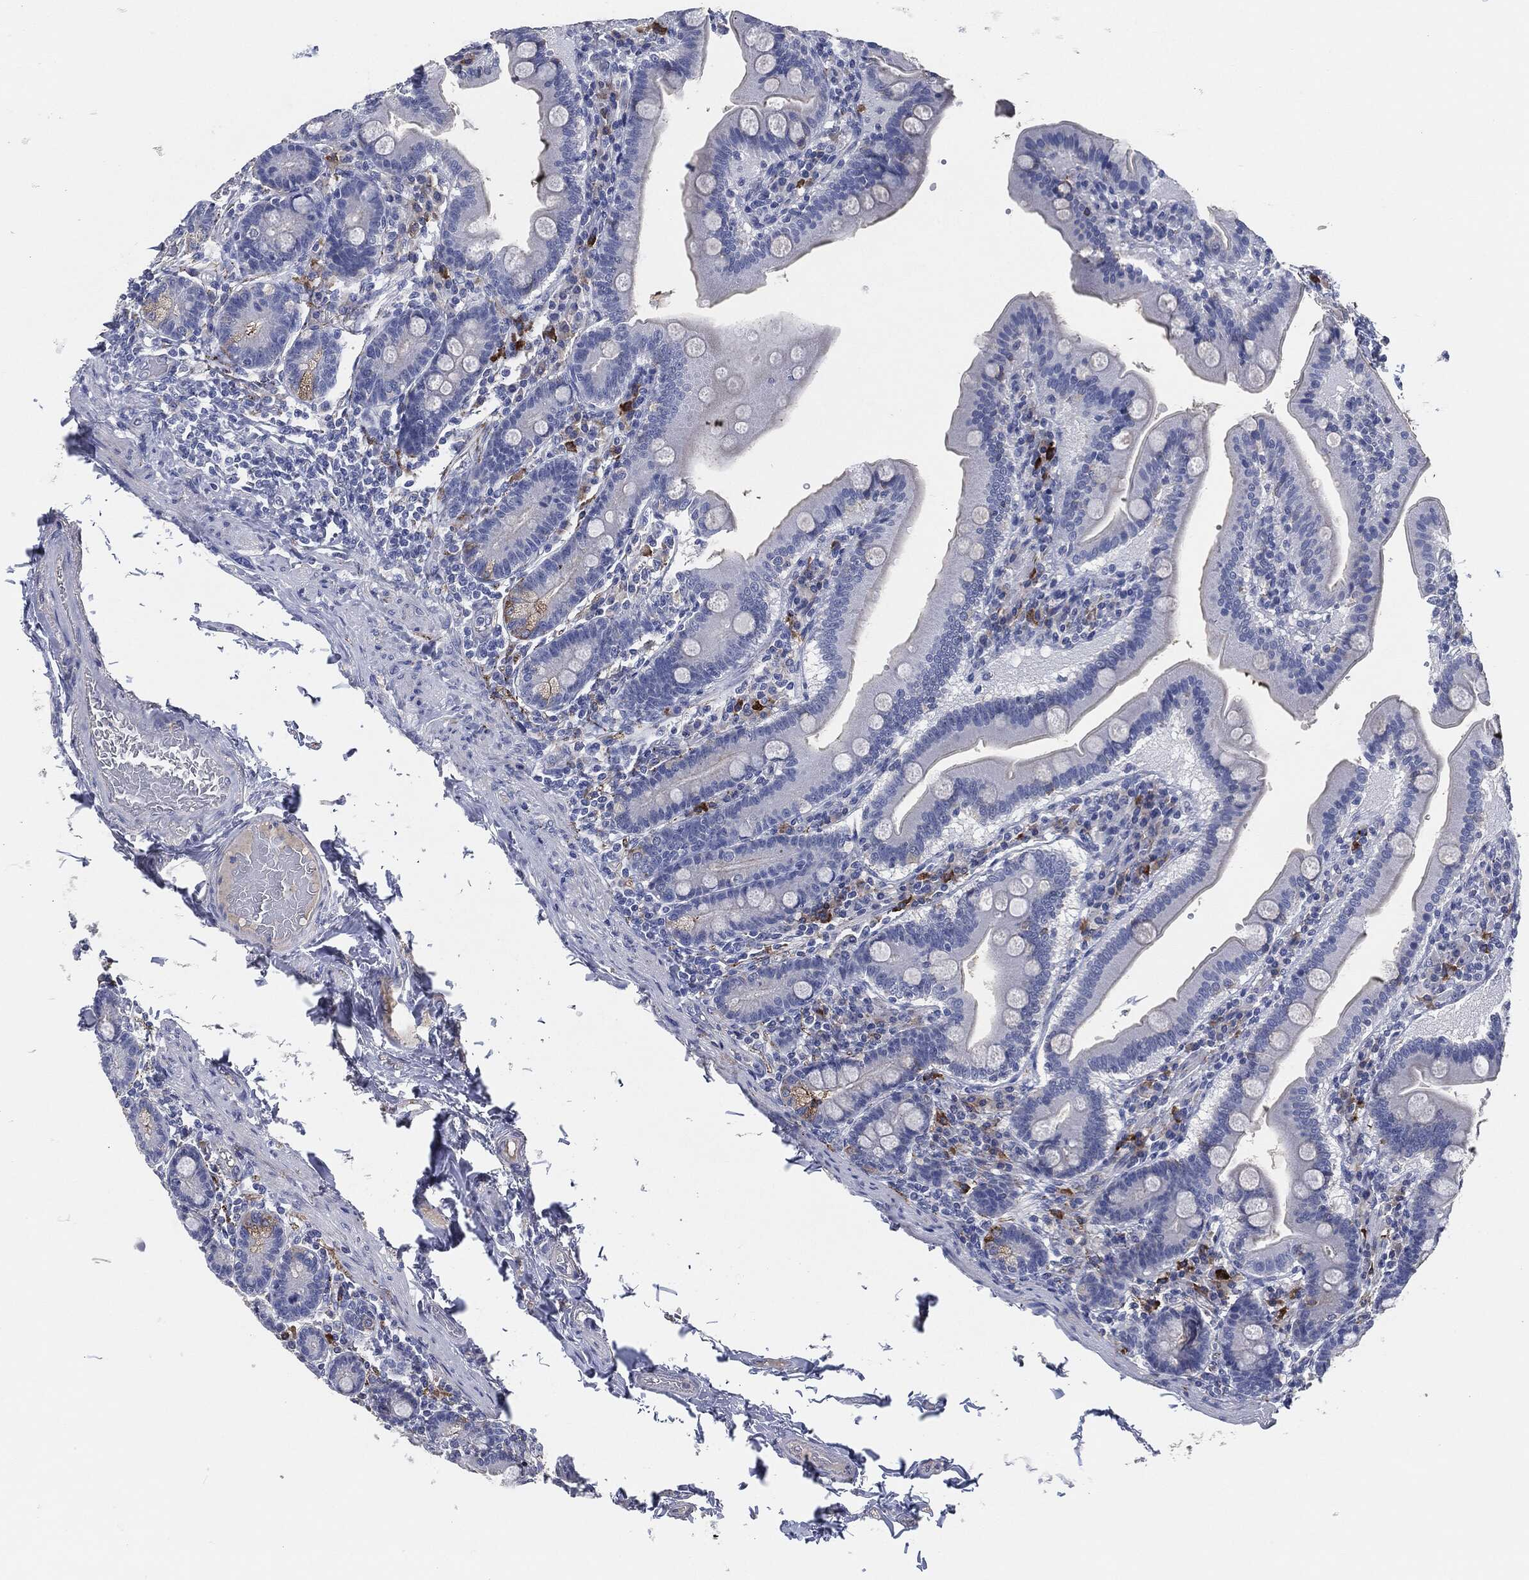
{"staining": {"intensity": "negative", "quantity": "none", "location": "none"}, "tissue": "small intestine", "cell_type": "Glandular cells", "image_type": "normal", "snomed": [{"axis": "morphology", "description": "Normal tissue, NOS"}, {"axis": "topography", "description": "Small intestine"}], "caption": "A high-resolution photomicrograph shows immunohistochemistry (IHC) staining of benign small intestine, which shows no significant expression in glandular cells.", "gene": "CD27", "patient": {"sex": "male", "age": 66}}